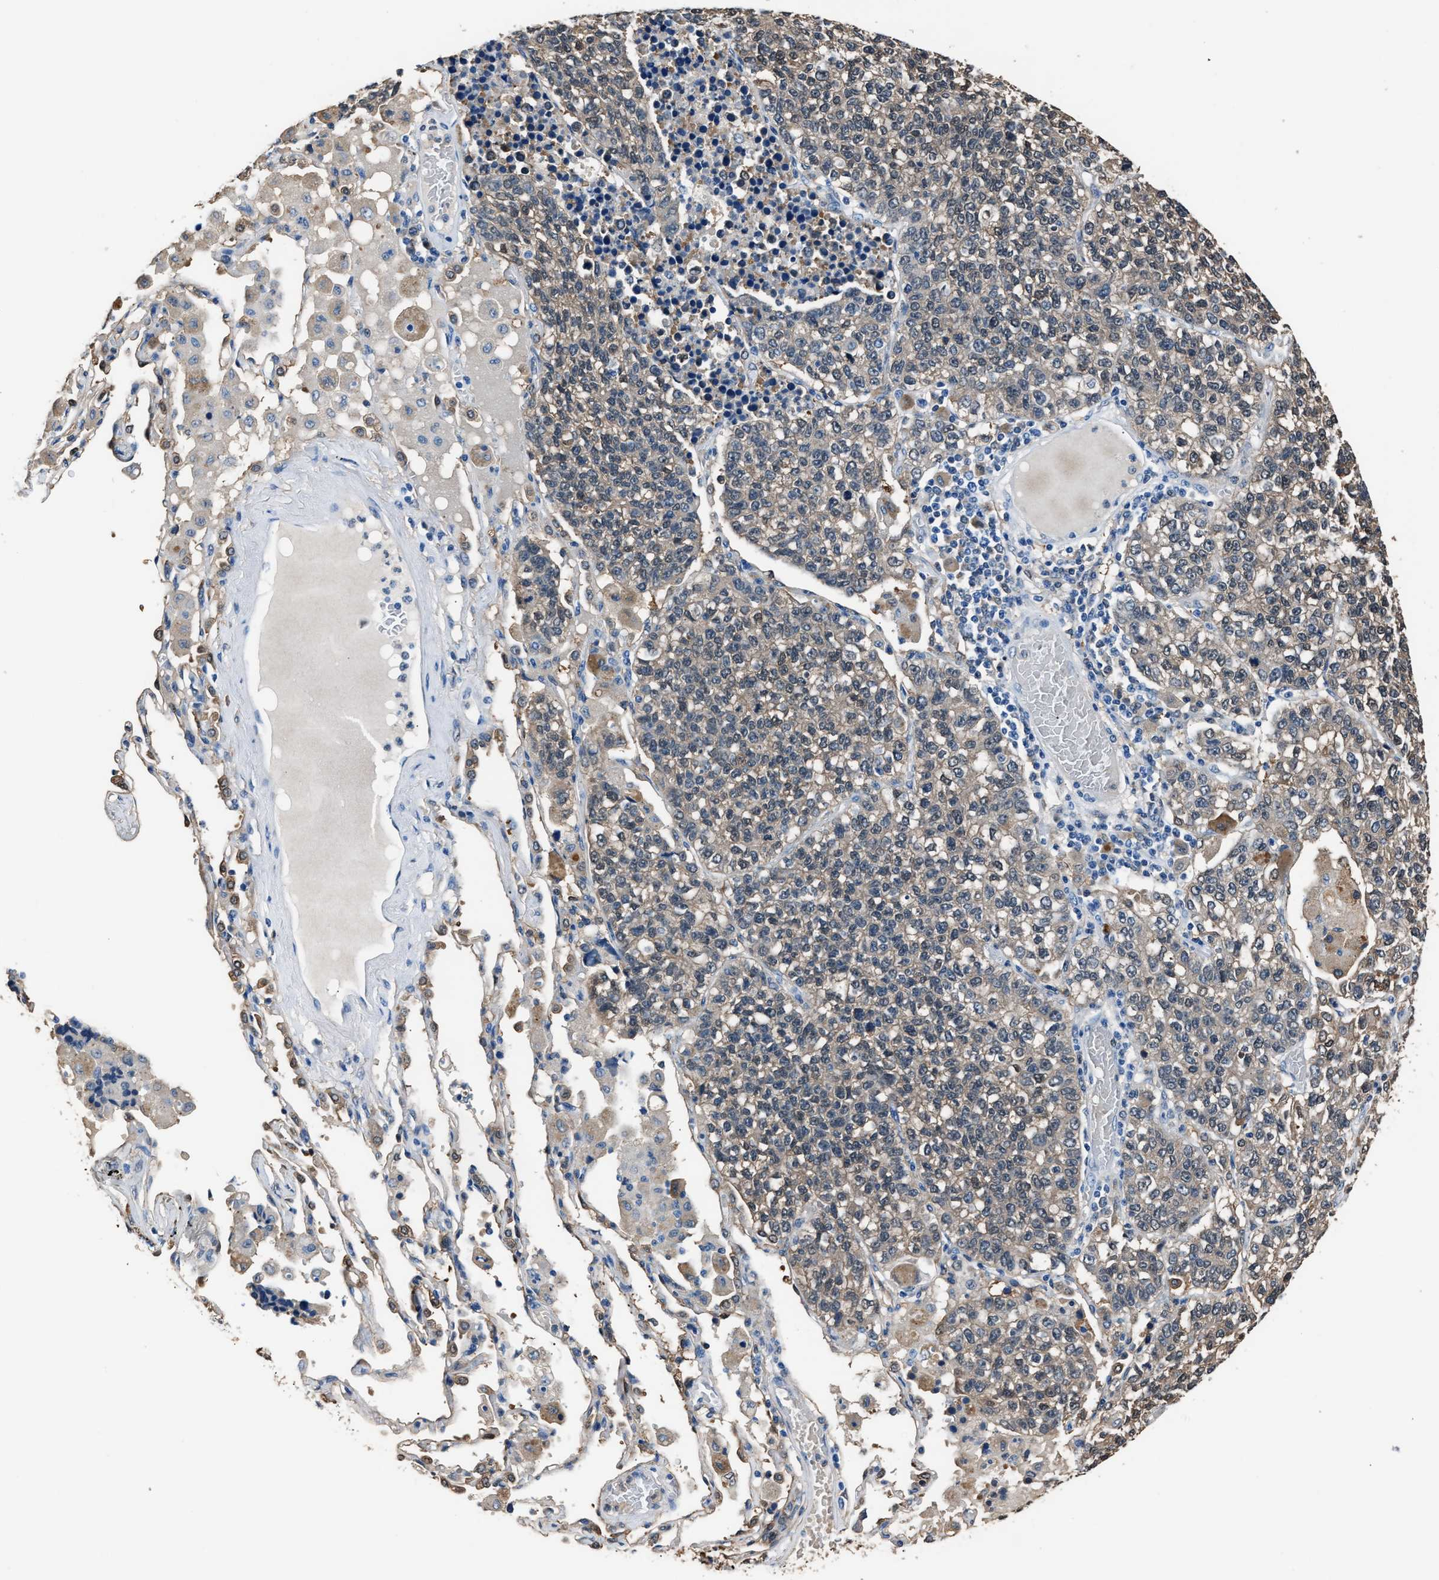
{"staining": {"intensity": "weak", "quantity": "25%-75%", "location": "cytoplasmic/membranous"}, "tissue": "lung cancer", "cell_type": "Tumor cells", "image_type": "cancer", "snomed": [{"axis": "morphology", "description": "Adenocarcinoma, NOS"}, {"axis": "topography", "description": "Lung"}], "caption": "Immunohistochemistry of adenocarcinoma (lung) shows low levels of weak cytoplasmic/membranous positivity in approximately 25%-75% of tumor cells.", "gene": "GSTP1", "patient": {"sex": "male", "age": 49}}